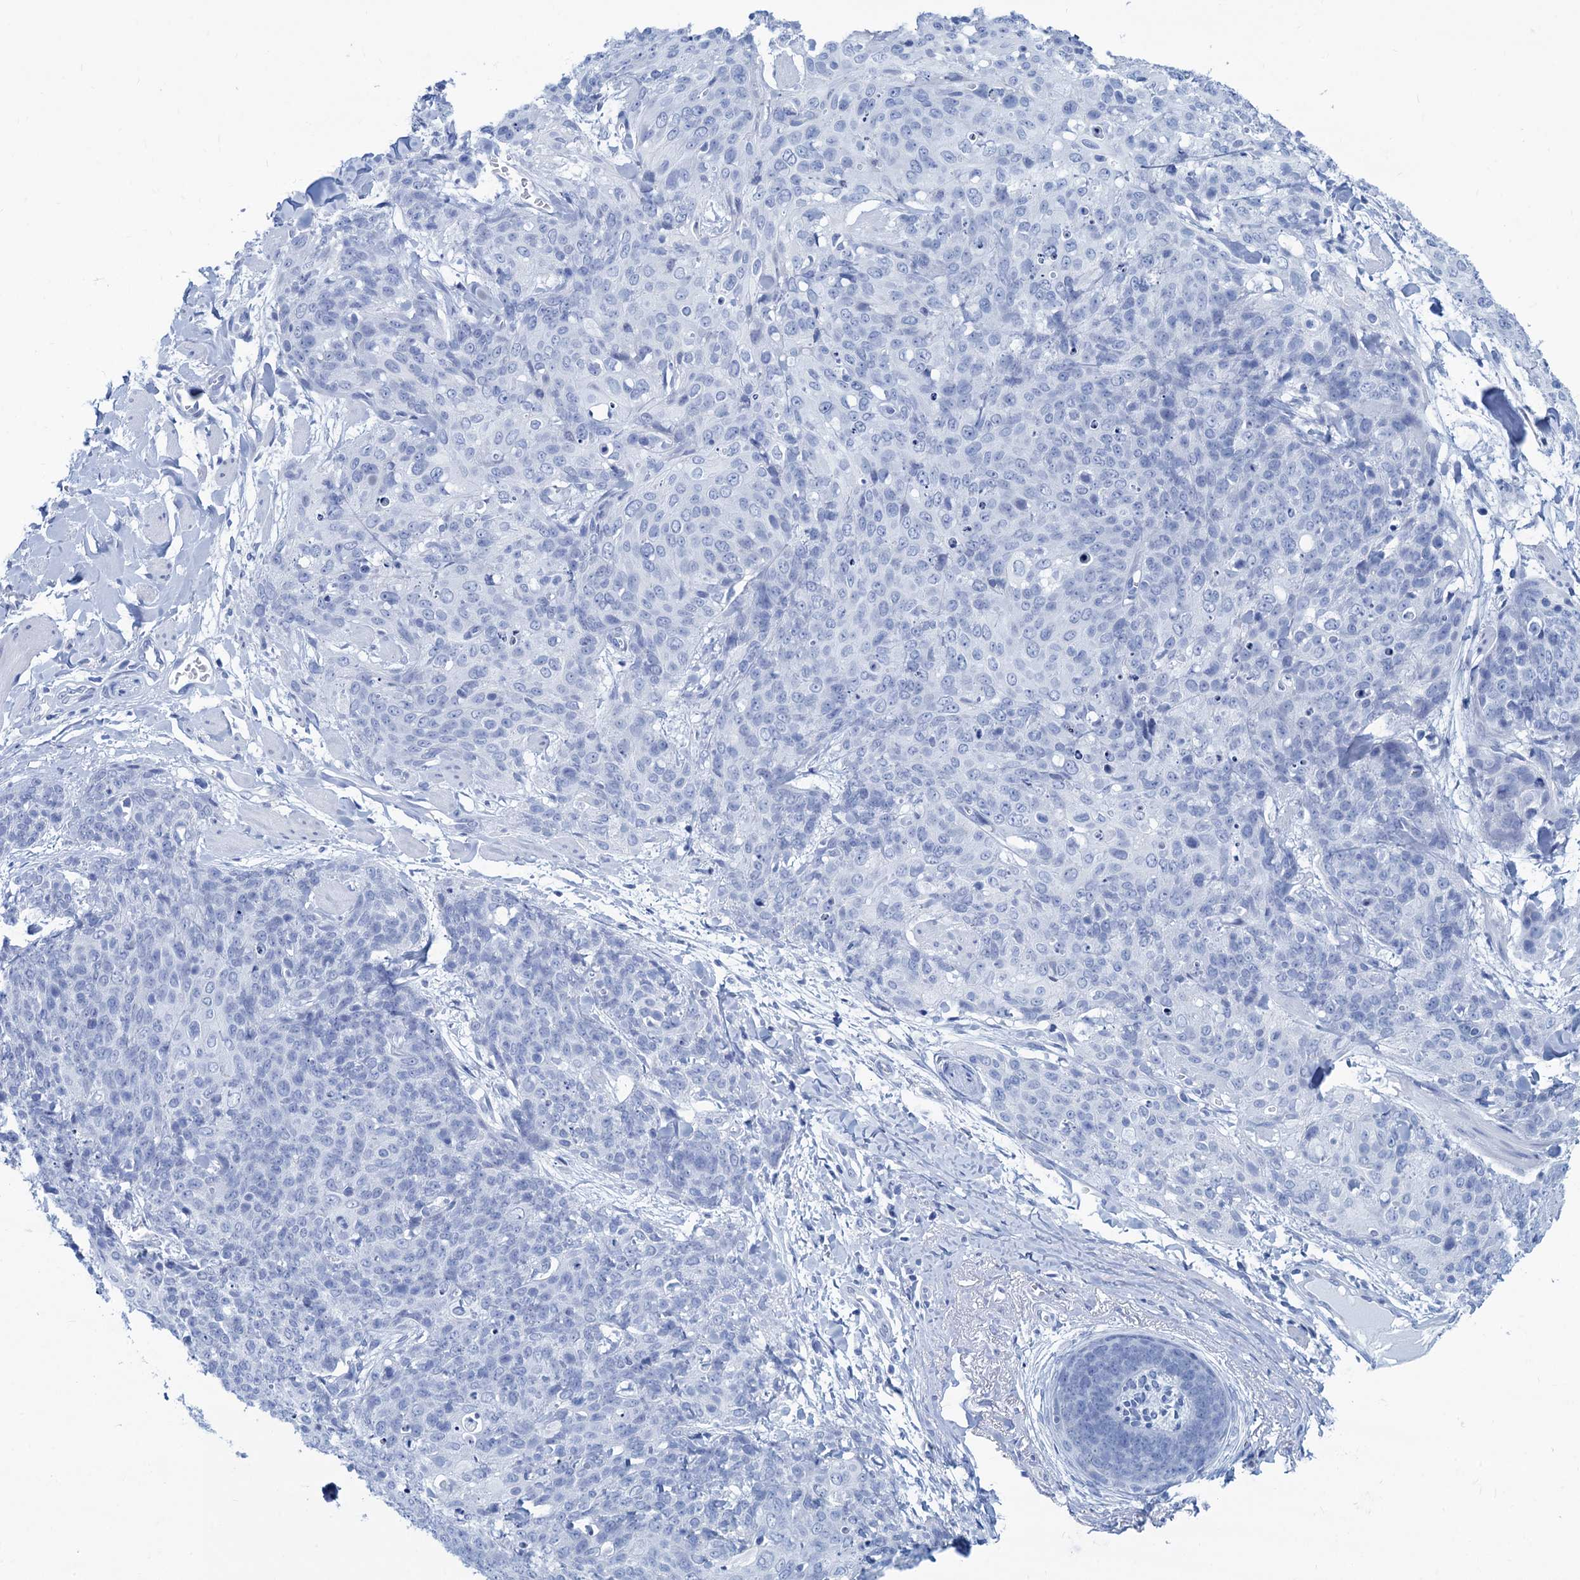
{"staining": {"intensity": "negative", "quantity": "none", "location": "none"}, "tissue": "skin cancer", "cell_type": "Tumor cells", "image_type": "cancer", "snomed": [{"axis": "morphology", "description": "Squamous cell carcinoma, NOS"}, {"axis": "topography", "description": "Skin"}, {"axis": "topography", "description": "Vulva"}], "caption": "DAB (3,3'-diaminobenzidine) immunohistochemical staining of human squamous cell carcinoma (skin) exhibits no significant staining in tumor cells.", "gene": "CABYR", "patient": {"sex": "female", "age": 85}}